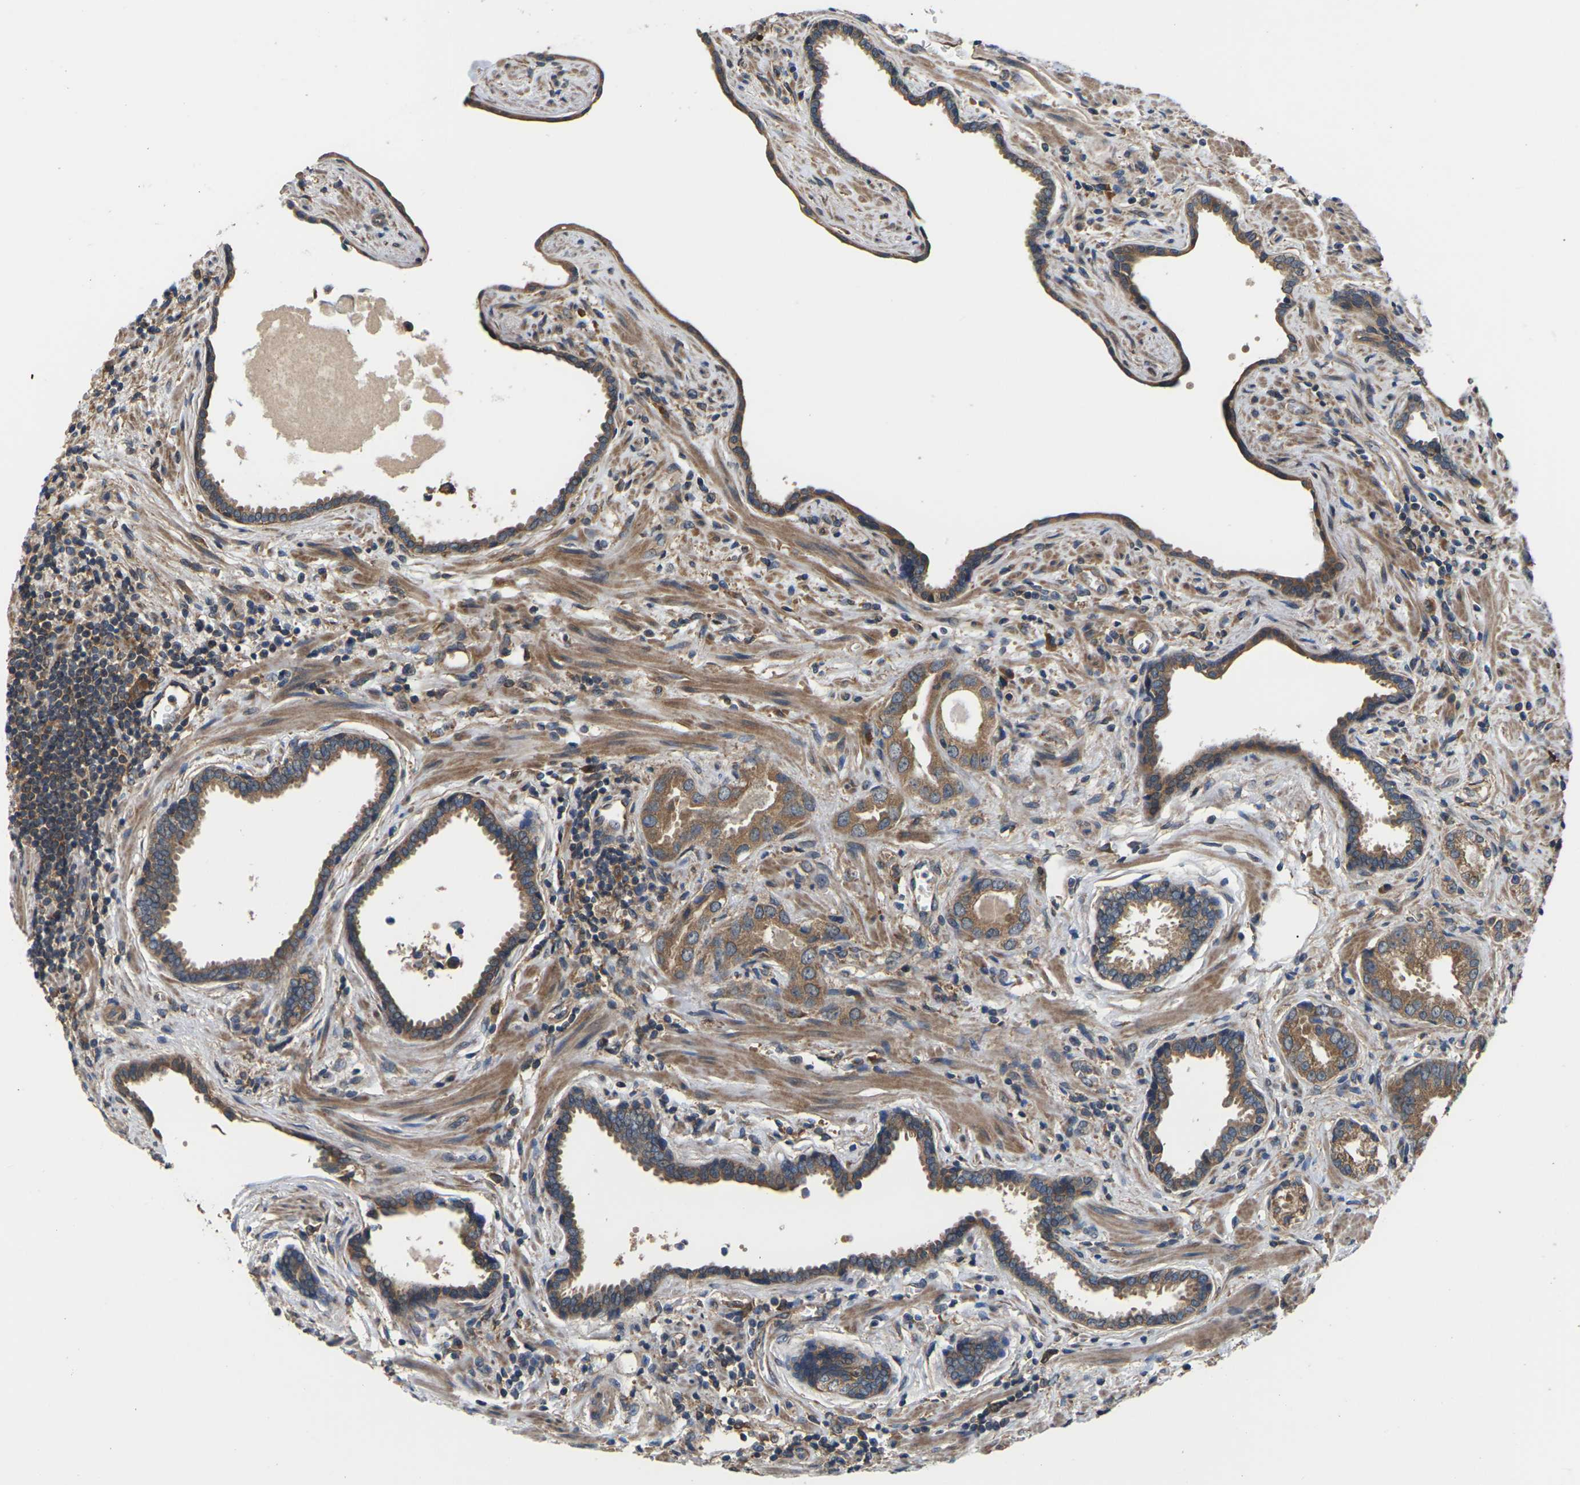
{"staining": {"intensity": "moderate", "quantity": ">75%", "location": "cytoplasmic/membranous"}, "tissue": "prostate cancer", "cell_type": "Tumor cells", "image_type": "cancer", "snomed": [{"axis": "morphology", "description": "Adenocarcinoma, Low grade"}, {"axis": "topography", "description": "Prostate"}], "caption": "Immunohistochemical staining of human prostate cancer demonstrates moderate cytoplasmic/membranous protein expression in approximately >75% of tumor cells.", "gene": "NRAS", "patient": {"sex": "male", "age": 60}}